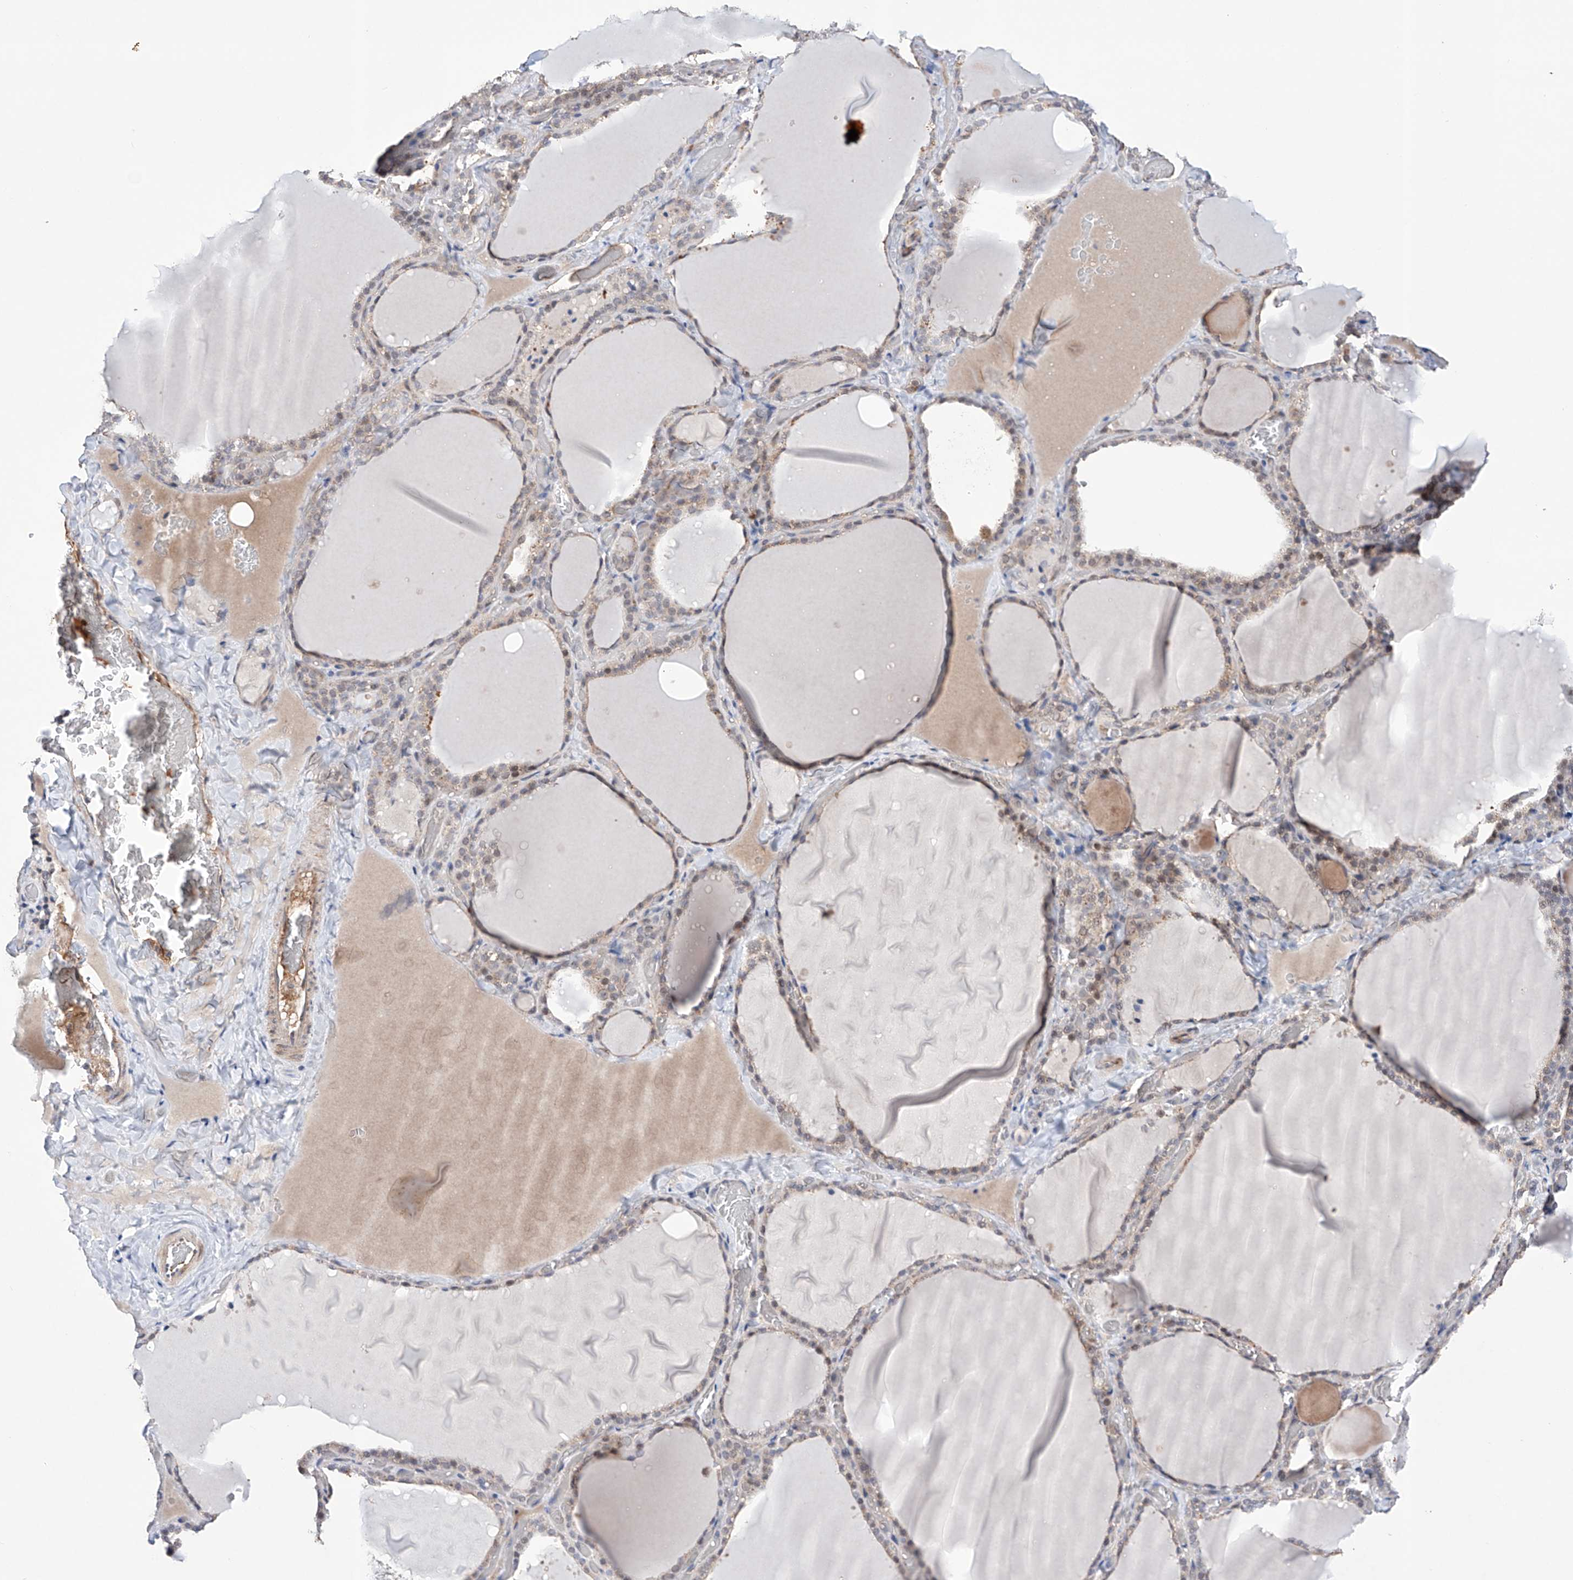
{"staining": {"intensity": "weak", "quantity": "25%-75%", "location": "cytoplasmic/membranous"}, "tissue": "thyroid gland", "cell_type": "Glandular cells", "image_type": "normal", "snomed": [{"axis": "morphology", "description": "Normal tissue, NOS"}, {"axis": "topography", "description": "Thyroid gland"}], "caption": "This histopathology image exhibits immunohistochemistry staining of normal thyroid gland, with low weak cytoplasmic/membranous expression in approximately 25%-75% of glandular cells.", "gene": "AFG1L", "patient": {"sex": "female", "age": 22}}